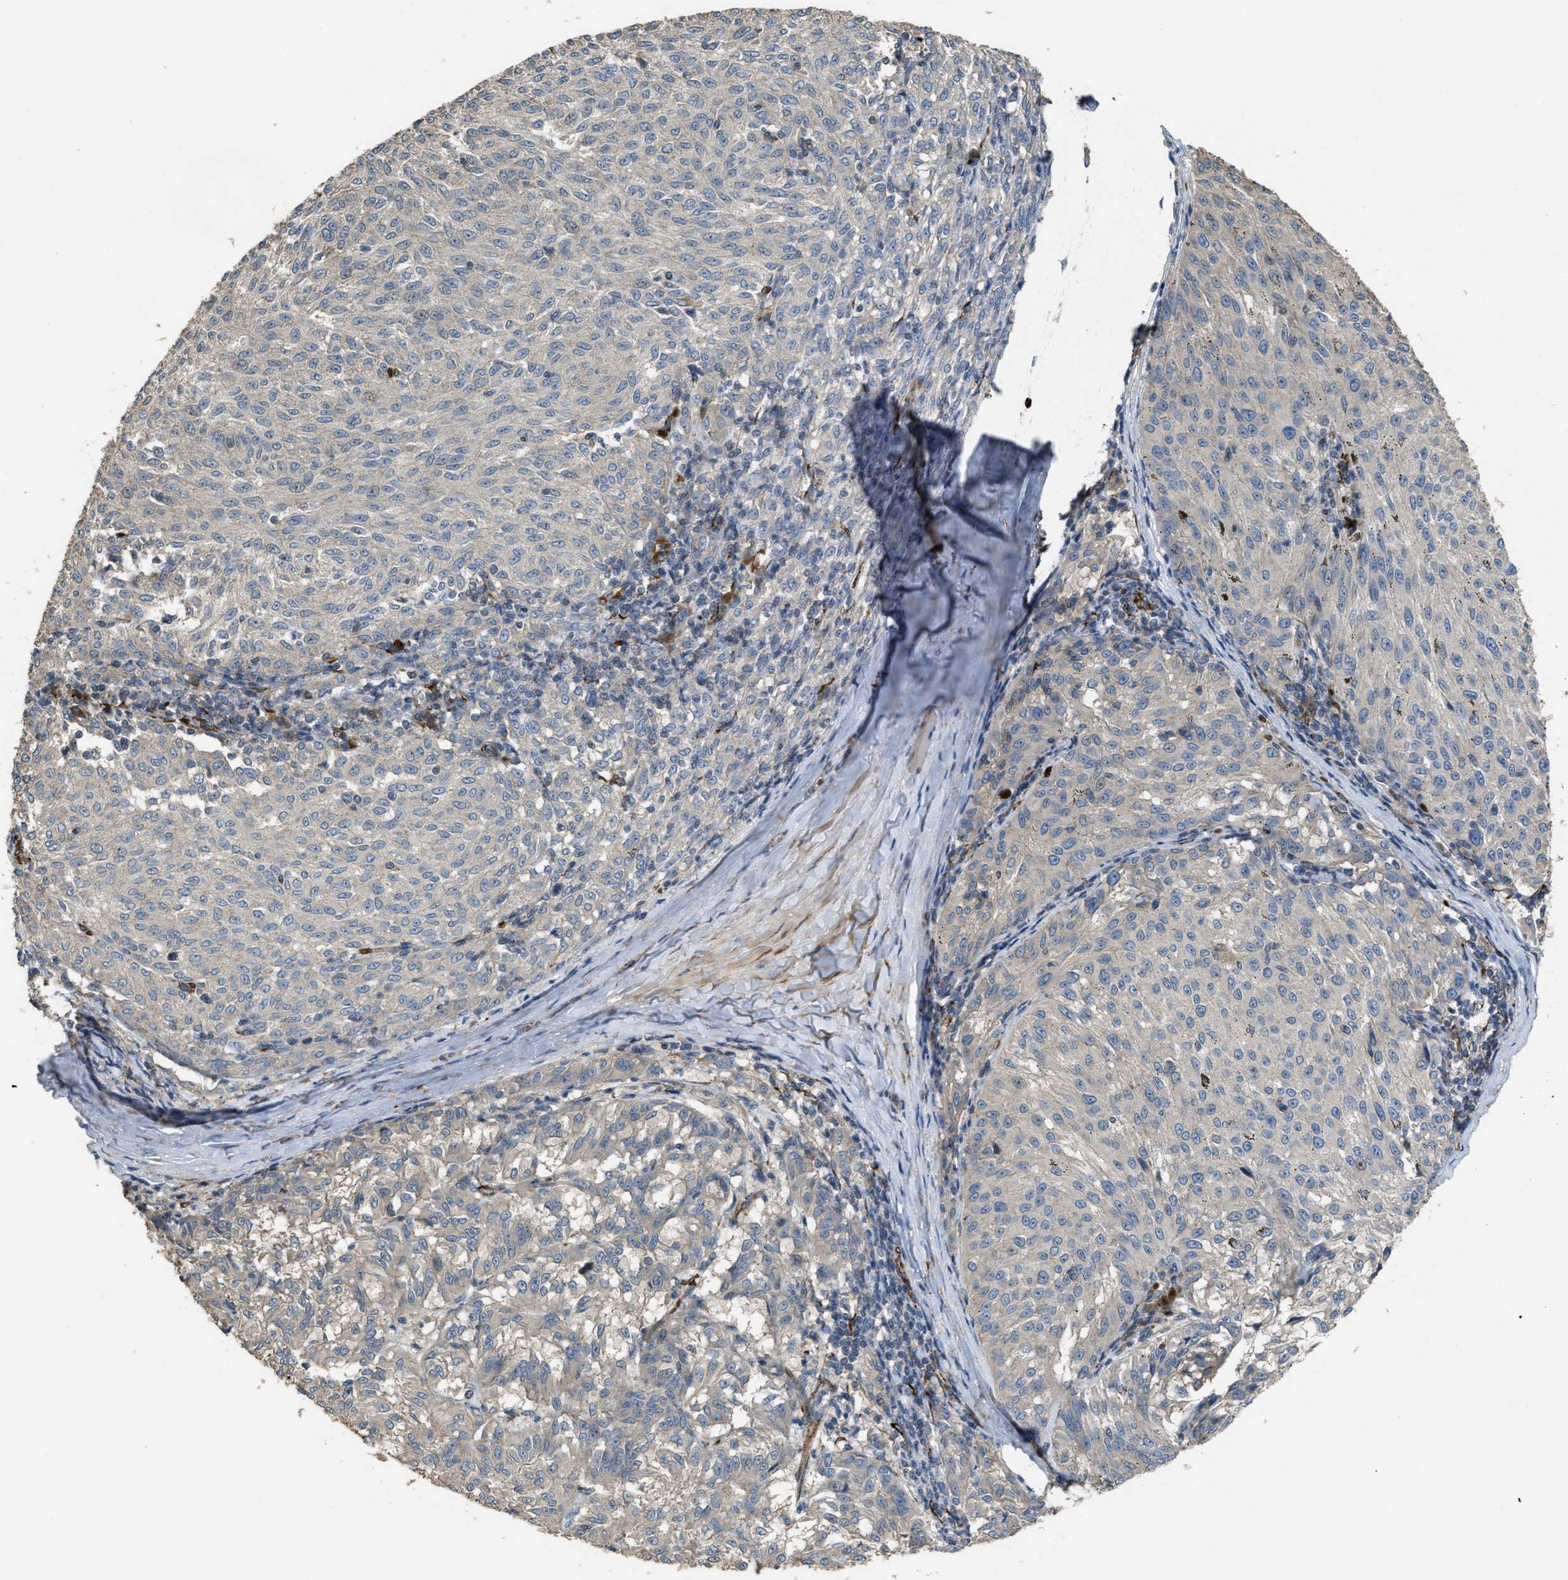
{"staining": {"intensity": "negative", "quantity": "none", "location": "none"}, "tissue": "melanoma", "cell_type": "Tumor cells", "image_type": "cancer", "snomed": [{"axis": "morphology", "description": "Malignant melanoma, NOS"}, {"axis": "topography", "description": "Skin"}], "caption": "Tumor cells are negative for brown protein staining in melanoma.", "gene": "SELENOM", "patient": {"sex": "female", "age": 72}}